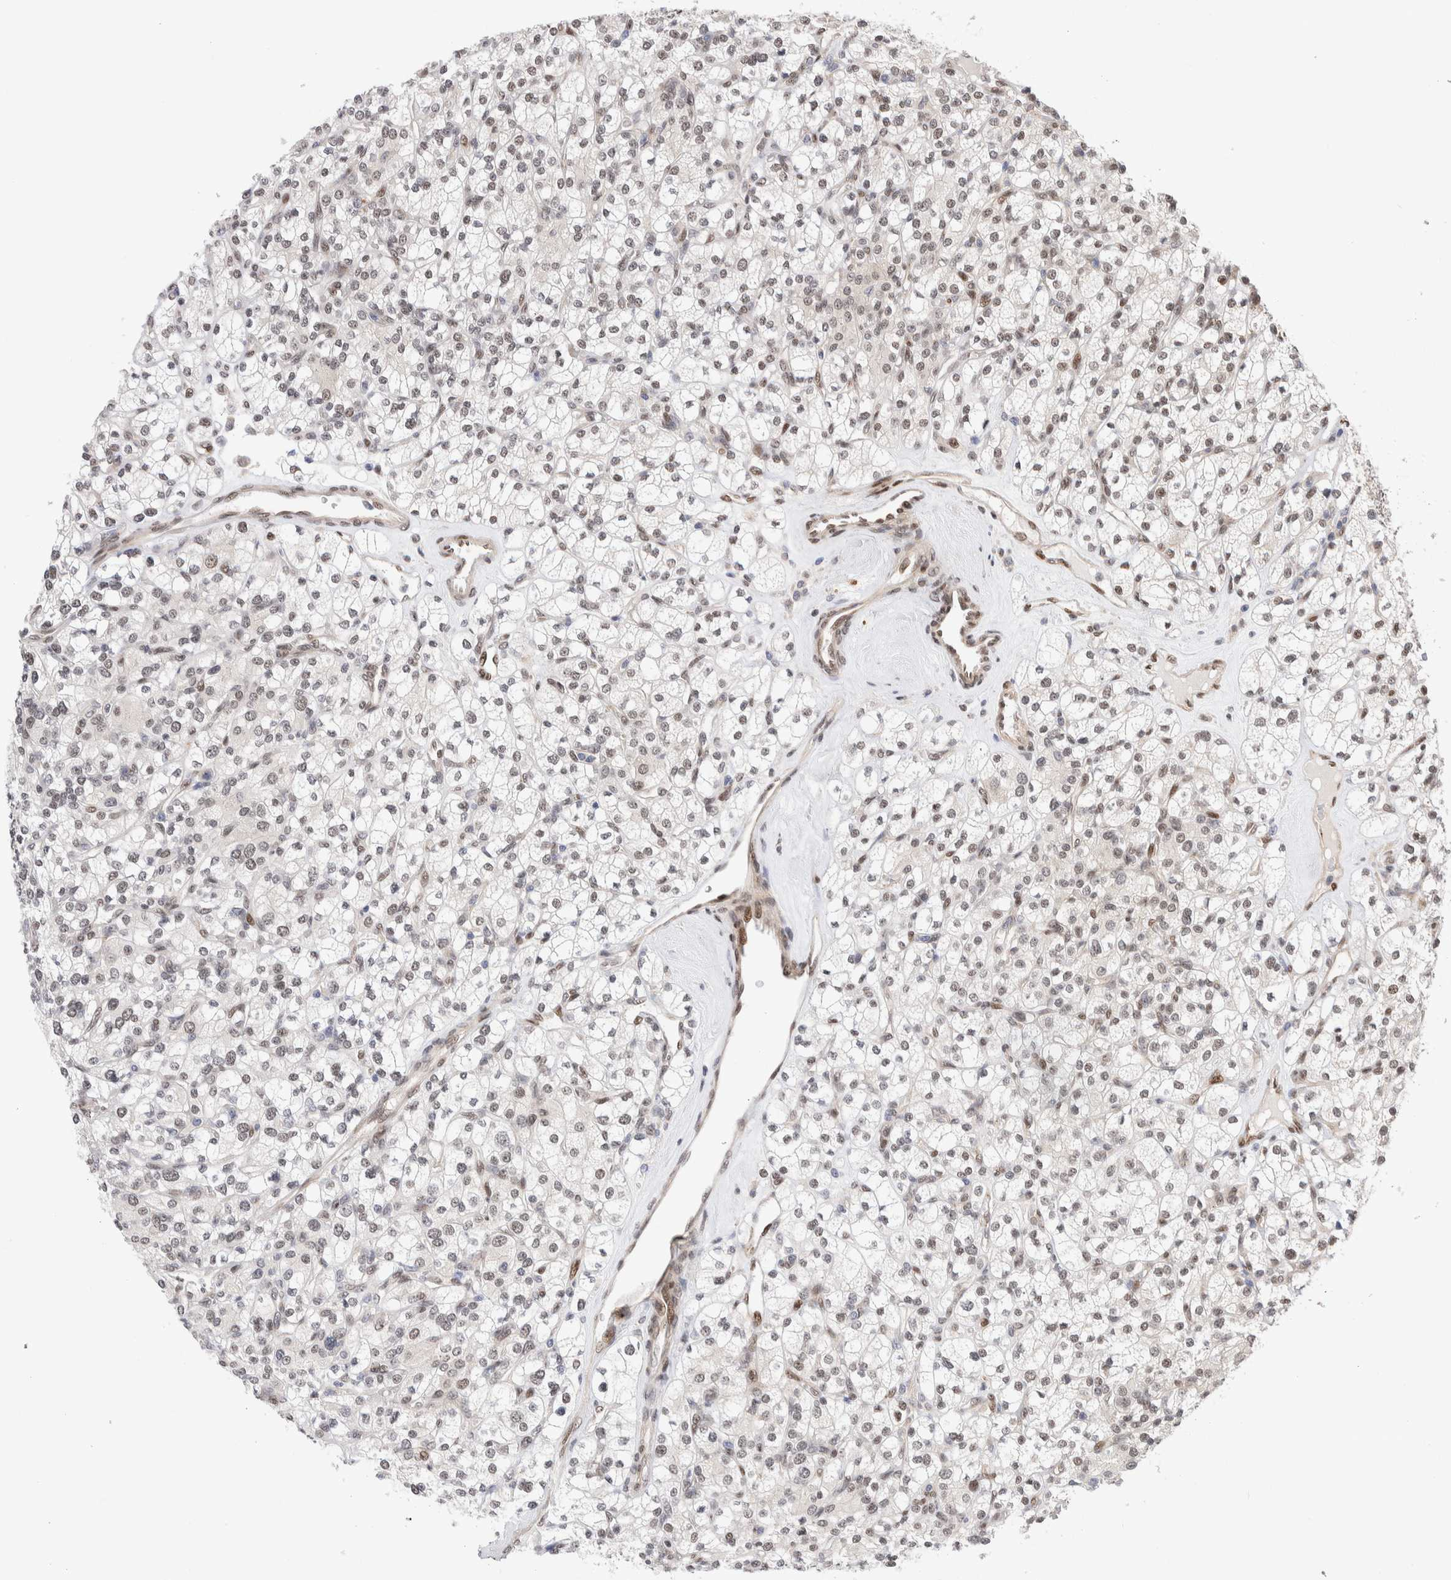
{"staining": {"intensity": "weak", "quantity": "<25%", "location": "nuclear"}, "tissue": "renal cancer", "cell_type": "Tumor cells", "image_type": "cancer", "snomed": [{"axis": "morphology", "description": "Adenocarcinoma, NOS"}, {"axis": "topography", "description": "Kidney"}], "caption": "DAB immunohistochemical staining of adenocarcinoma (renal) reveals no significant expression in tumor cells.", "gene": "NSMAF", "patient": {"sex": "male", "age": 77}}